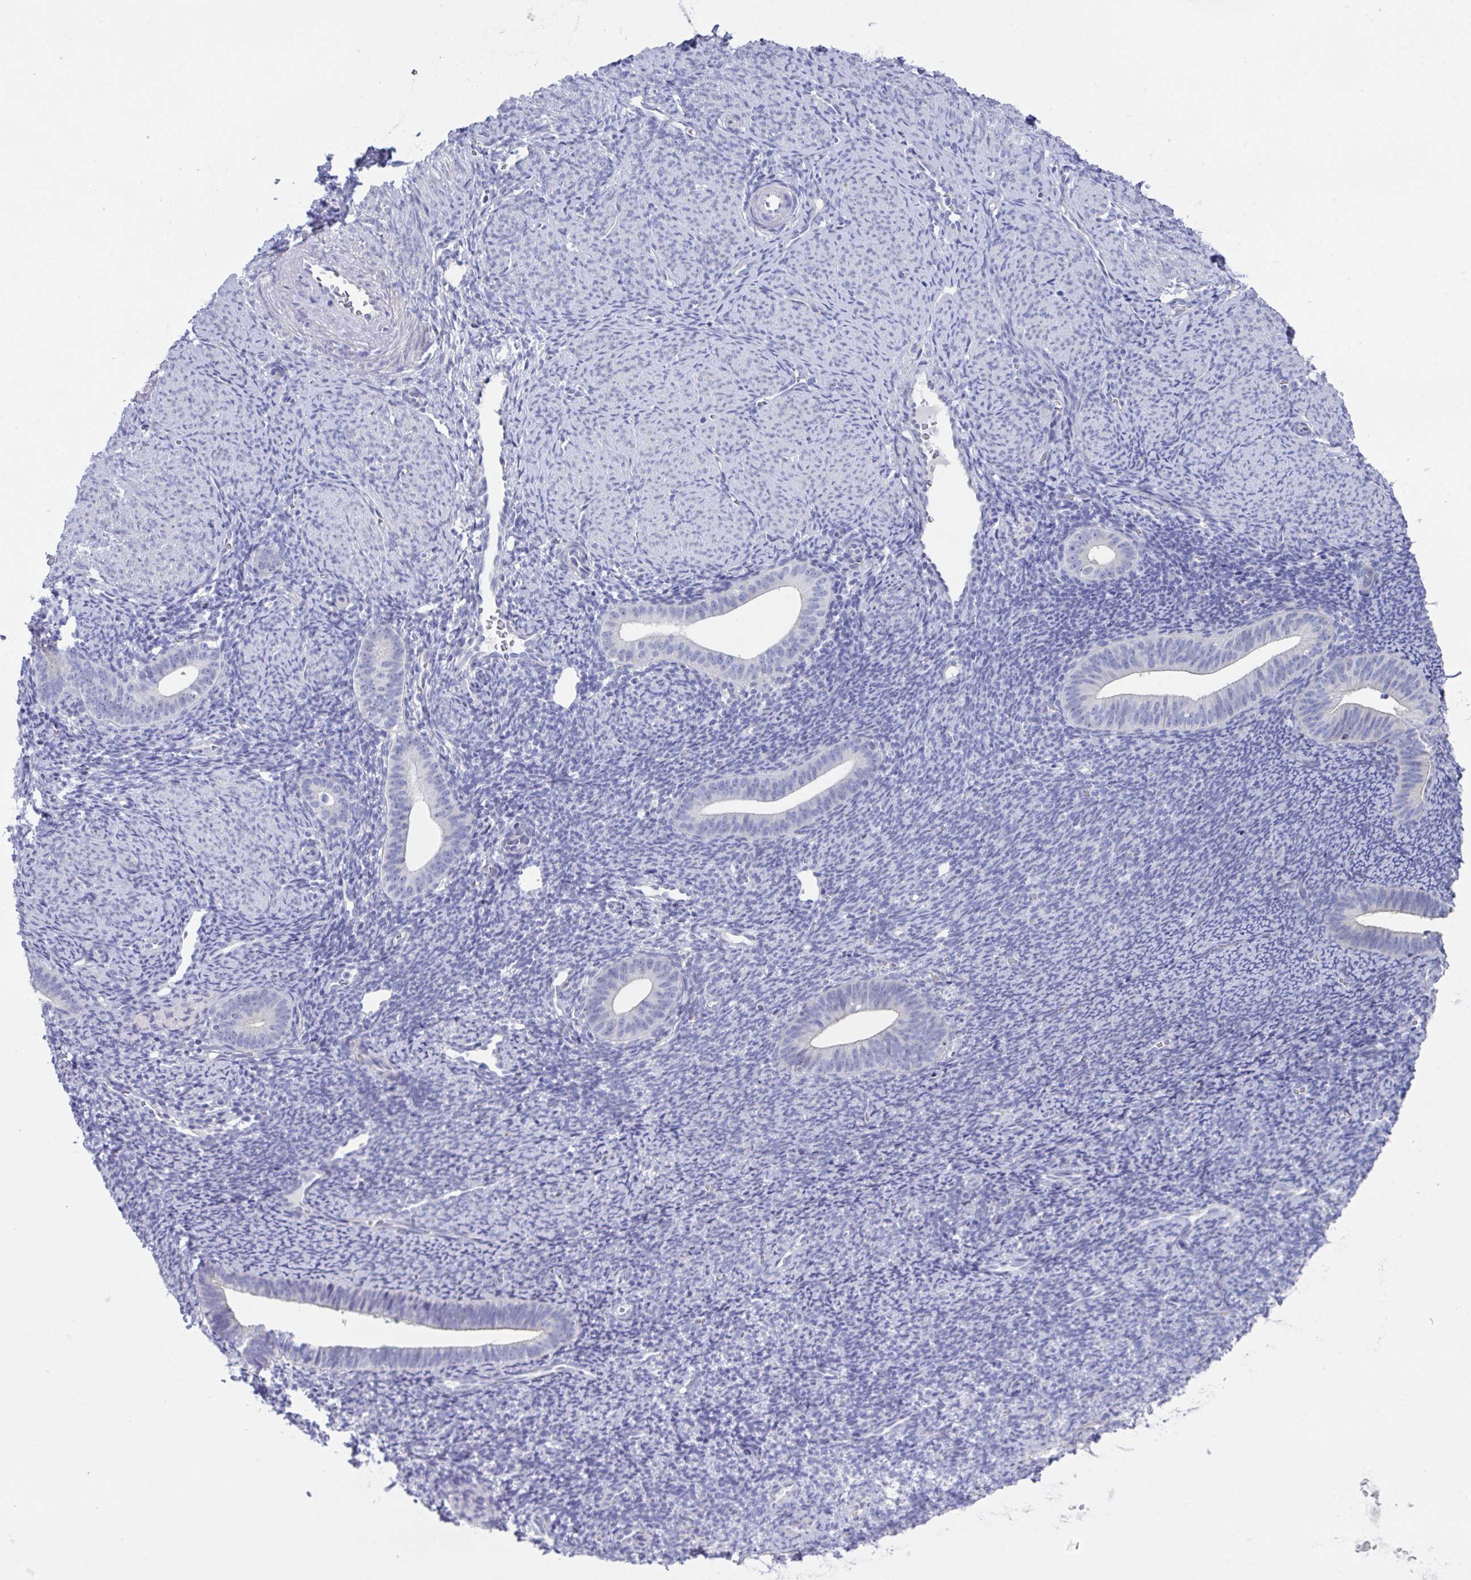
{"staining": {"intensity": "negative", "quantity": "none", "location": "none"}, "tissue": "endometrium", "cell_type": "Cells in endometrial stroma", "image_type": "normal", "snomed": [{"axis": "morphology", "description": "Normal tissue, NOS"}, {"axis": "topography", "description": "Endometrium"}], "caption": "This is a photomicrograph of immunohistochemistry staining of unremarkable endometrium, which shows no staining in cells in endometrial stroma.", "gene": "FBXO47", "patient": {"sex": "female", "age": 39}}